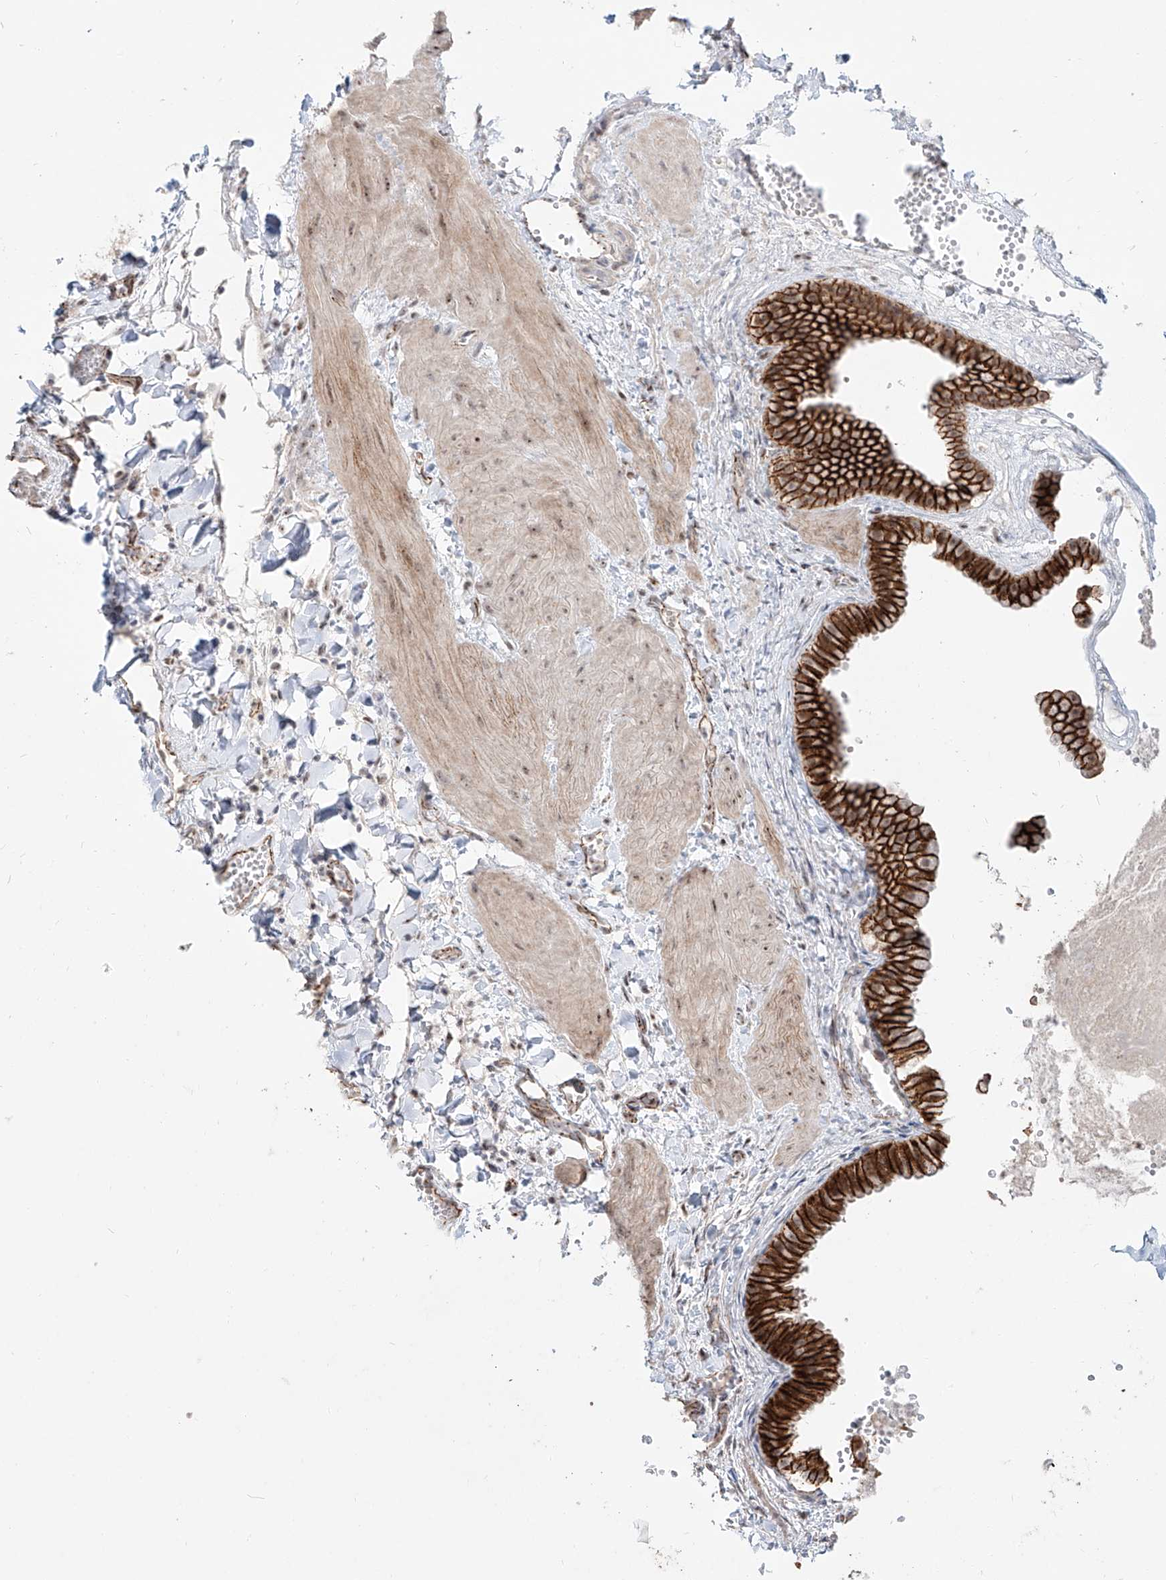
{"staining": {"intensity": "strong", "quantity": ">75%", "location": "cytoplasmic/membranous,nuclear"}, "tissue": "gallbladder", "cell_type": "Glandular cells", "image_type": "normal", "snomed": [{"axis": "morphology", "description": "Normal tissue, NOS"}, {"axis": "topography", "description": "Gallbladder"}], "caption": "The histopathology image reveals immunohistochemical staining of benign gallbladder. There is strong cytoplasmic/membranous,nuclear staining is appreciated in about >75% of glandular cells. Ihc stains the protein of interest in brown and the nuclei are stained blue.", "gene": "ZNF710", "patient": {"sex": "male", "age": 55}}